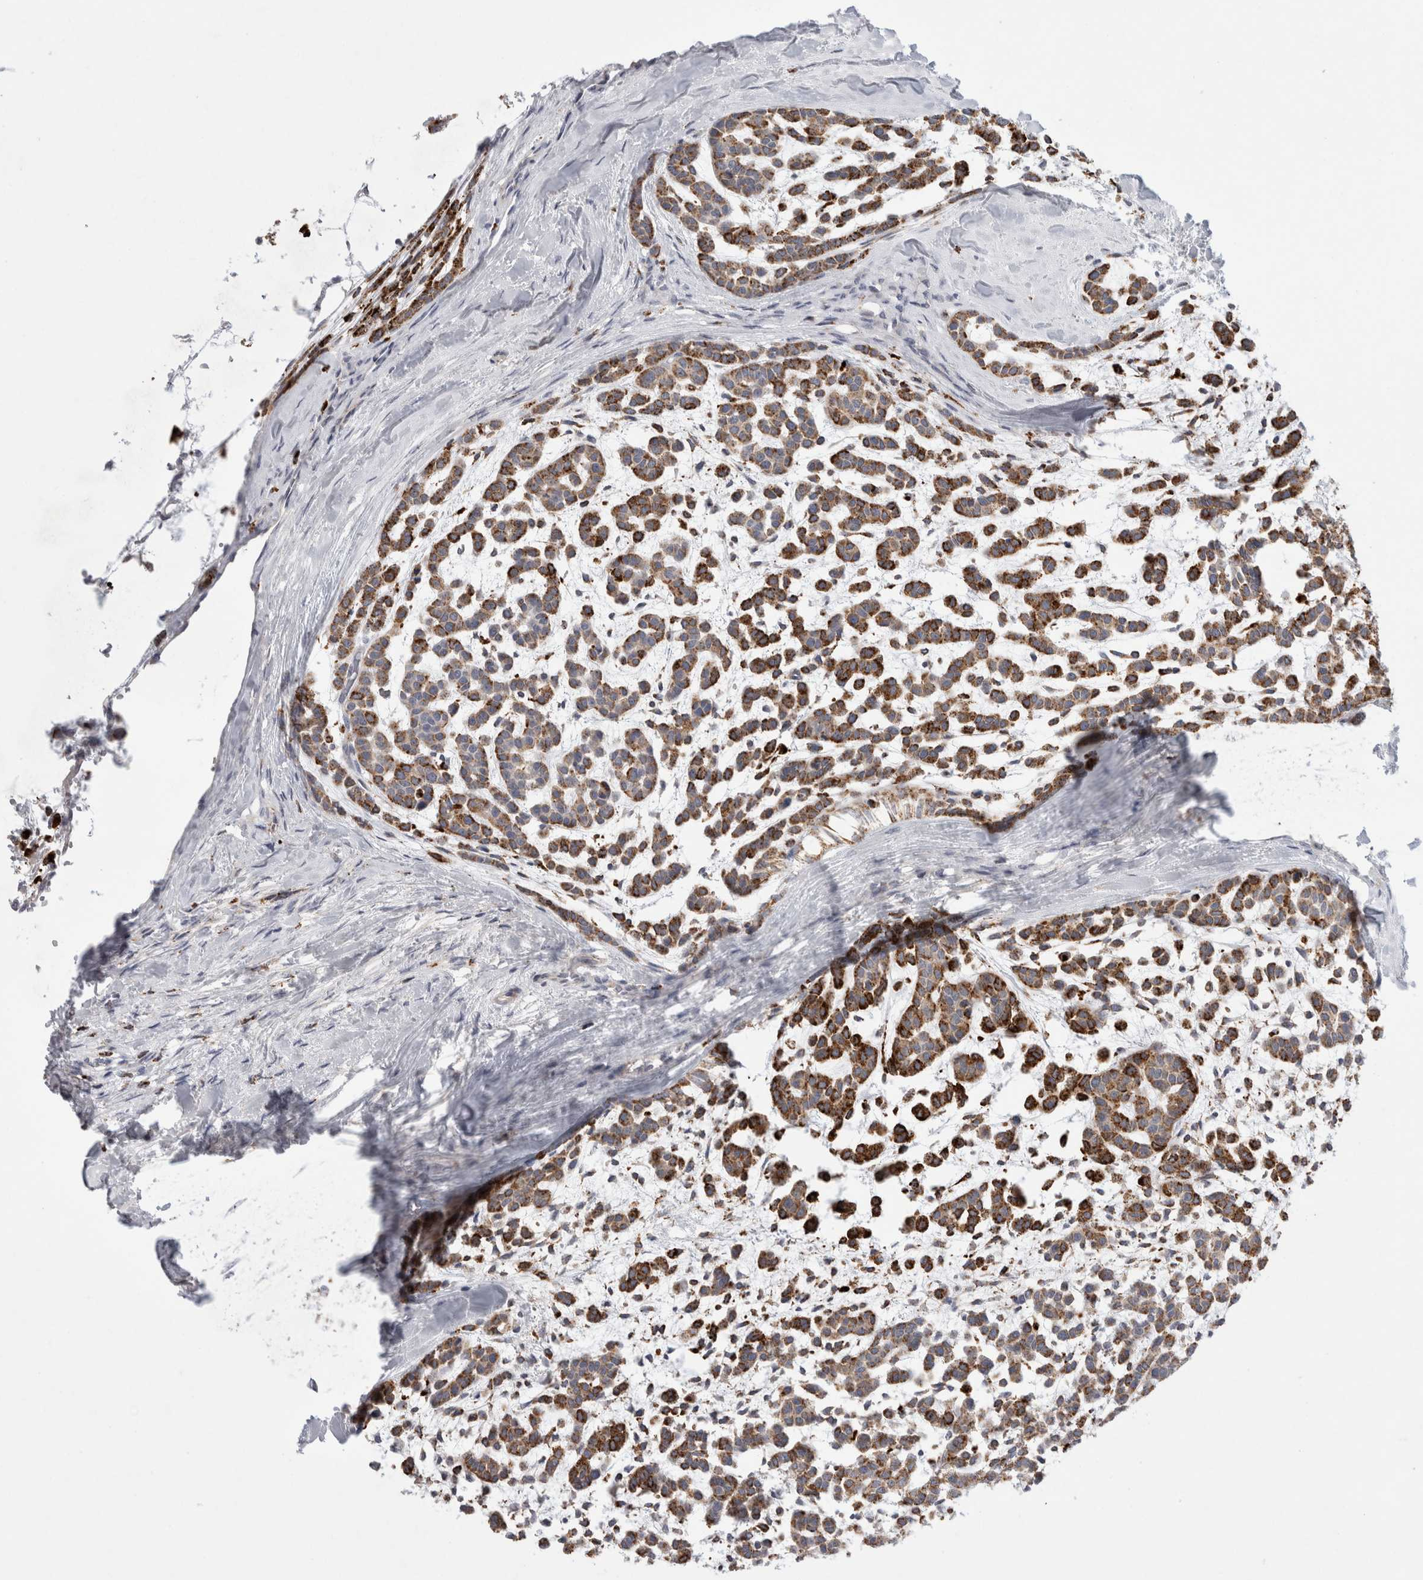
{"staining": {"intensity": "moderate", "quantity": ">75%", "location": "cytoplasmic/membranous"}, "tissue": "head and neck cancer", "cell_type": "Tumor cells", "image_type": "cancer", "snomed": [{"axis": "morphology", "description": "Adenocarcinoma, NOS"}, {"axis": "morphology", "description": "Adenoma, NOS"}, {"axis": "topography", "description": "Head-Neck"}], "caption": "Adenoma (head and neck) stained with a protein marker exhibits moderate staining in tumor cells.", "gene": "GAA", "patient": {"sex": "female", "age": 55}}